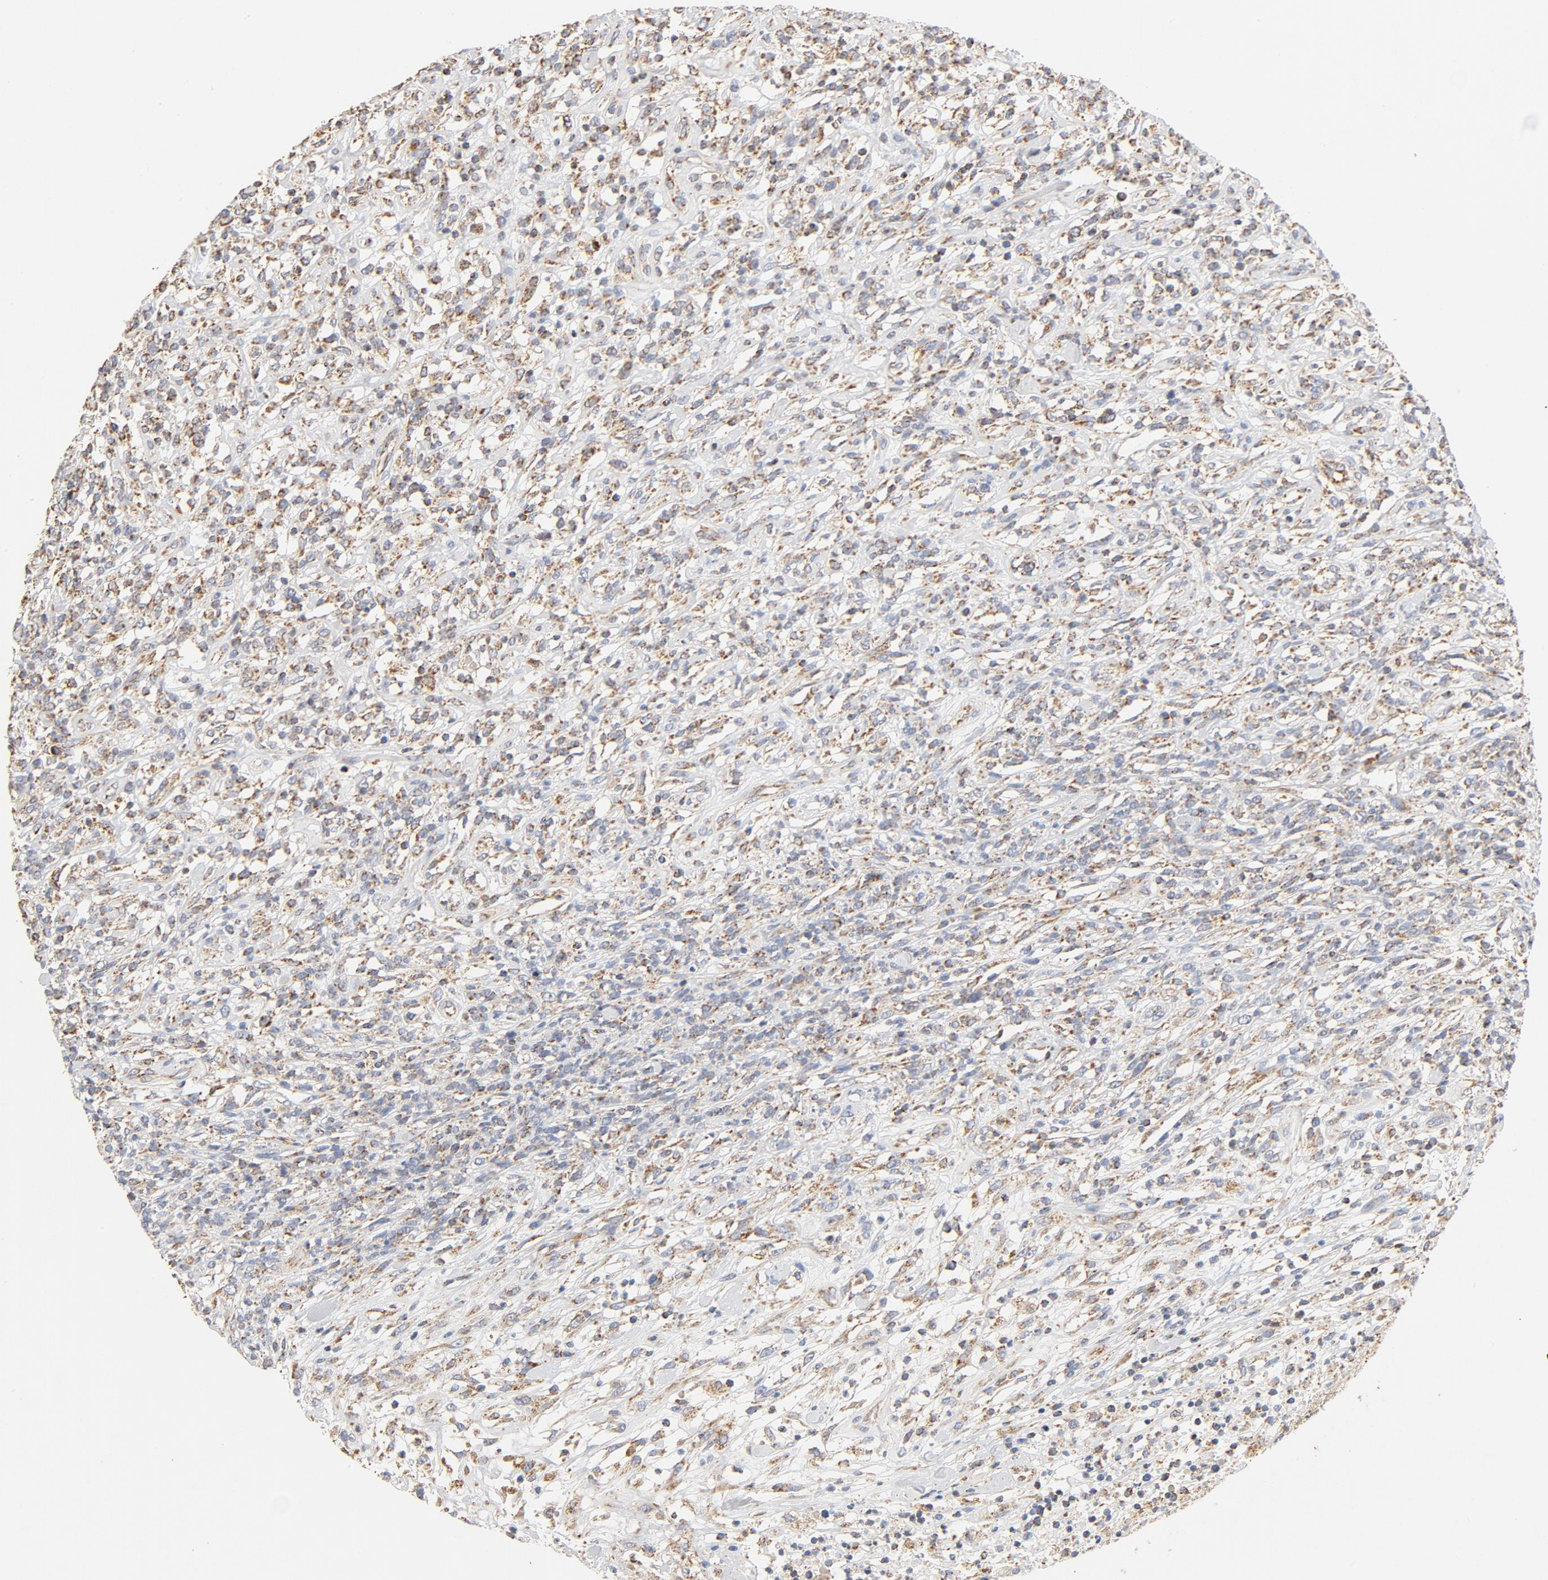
{"staining": {"intensity": "moderate", "quantity": ">75%", "location": "cytoplasmic/membranous"}, "tissue": "lymphoma", "cell_type": "Tumor cells", "image_type": "cancer", "snomed": [{"axis": "morphology", "description": "Malignant lymphoma, non-Hodgkin's type, High grade"}, {"axis": "topography", "description": "Lymph node"}], "caption": "Immunohistochemical staining of lymphoma exhibits medium levels of moderate cytoplasmic/membranous positivity in approximately >75% of tumor cells.", "gene": "COX4I1", "patient": {"sex": "female", "age": 73}}